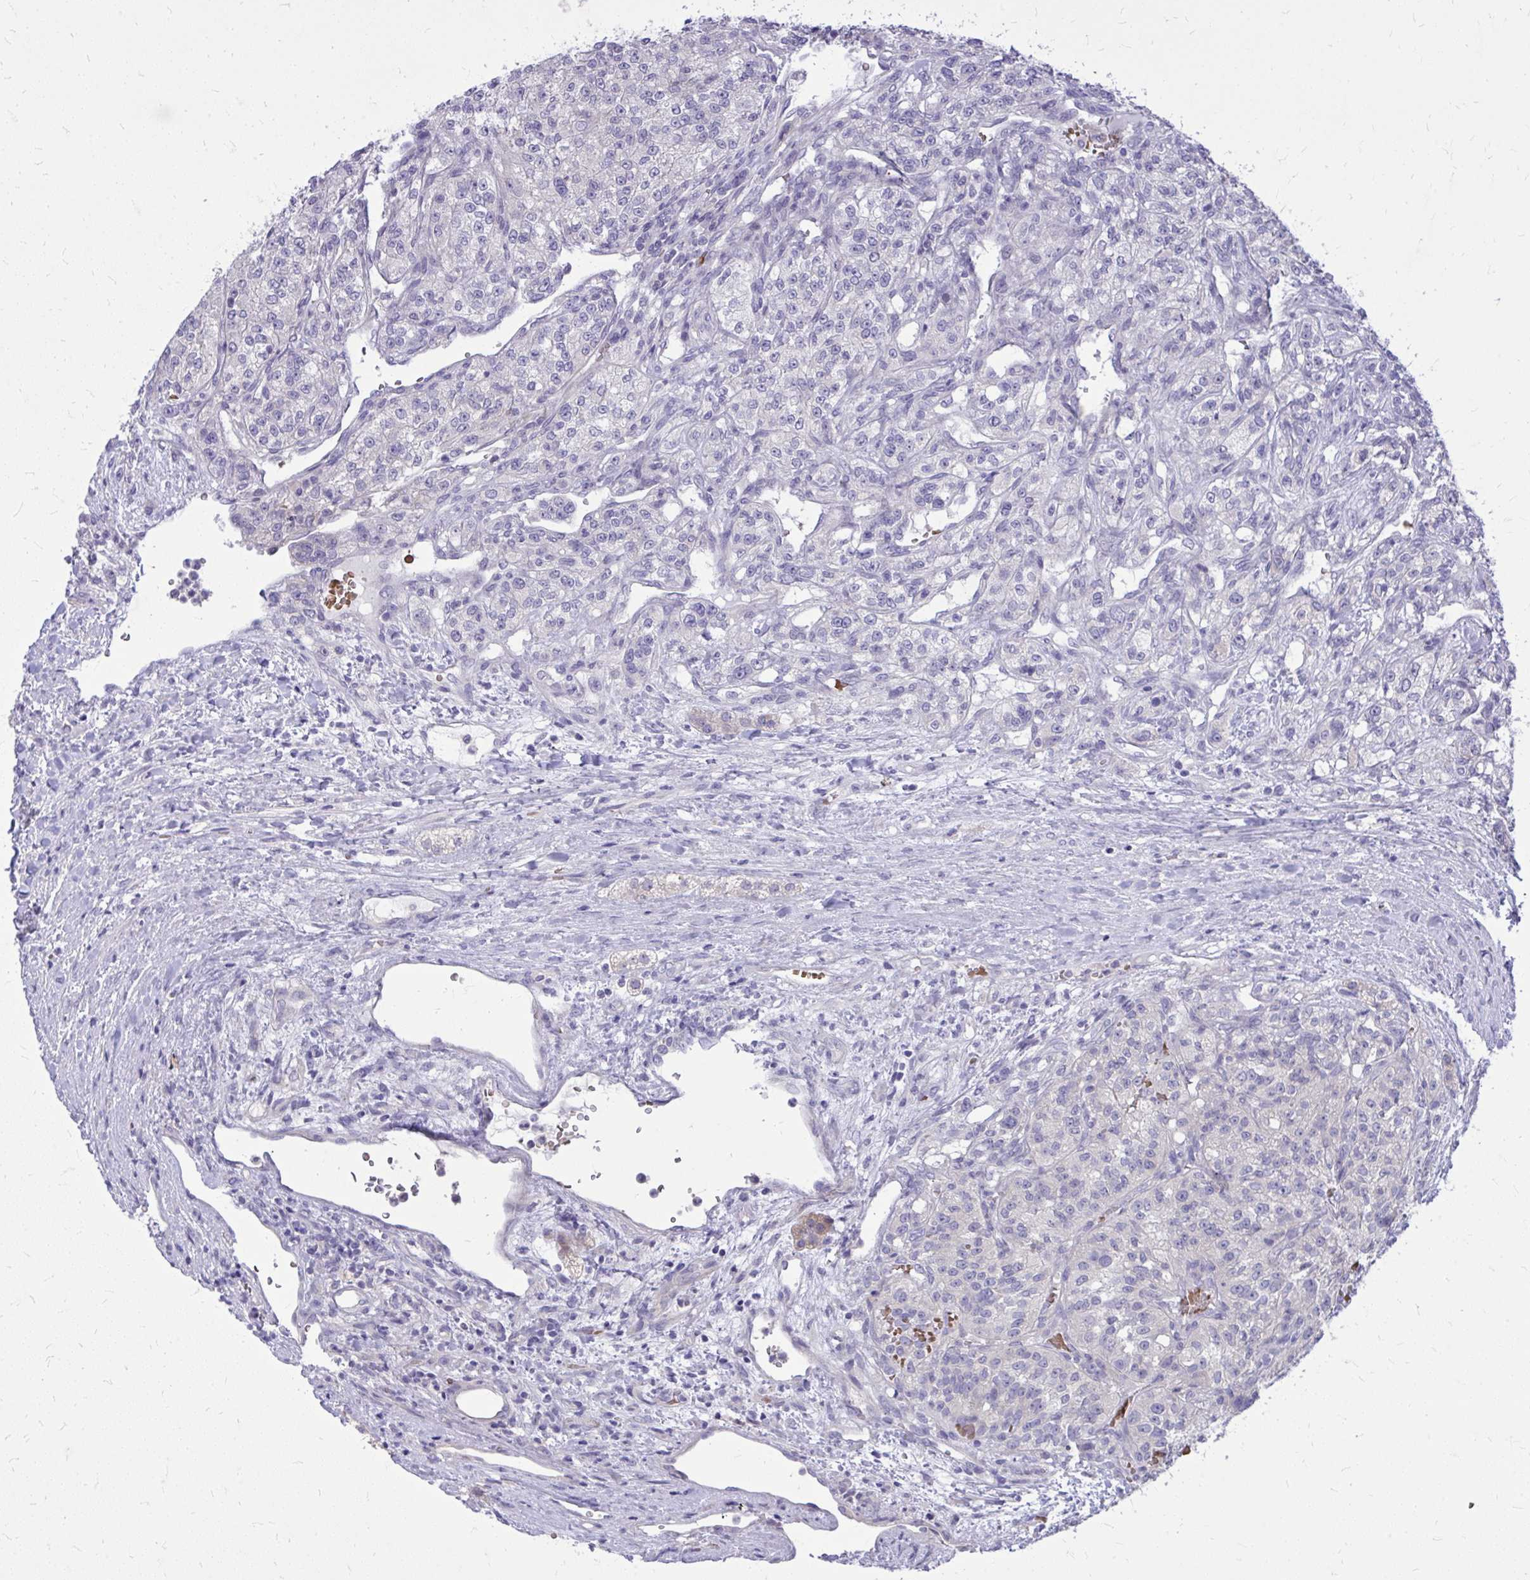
{"staining": {"intensity": "negative", "quantity": "none", "location": "none"}, "tissue": "renal cancer", "cell_type": "Tumor cells", "image_type": "cancer", "snomed": [{"axis": "morphology", "description": "Adenocarcinoma, NOS"}, {"axis": "topography", "description": "Kidney"}], "caption": "IHC of adenocarcinoma (renal) demonstrates no positivity in tumor cells. (Stains: DAB (3,3'-diaminobenzidine) immunohistochemistry with hematoxylin counter stain, Microscopy: brightfield microscopy at high magnification).", "gene": "DPY19L1", "patient": {"sex": "female", "age": 63}}